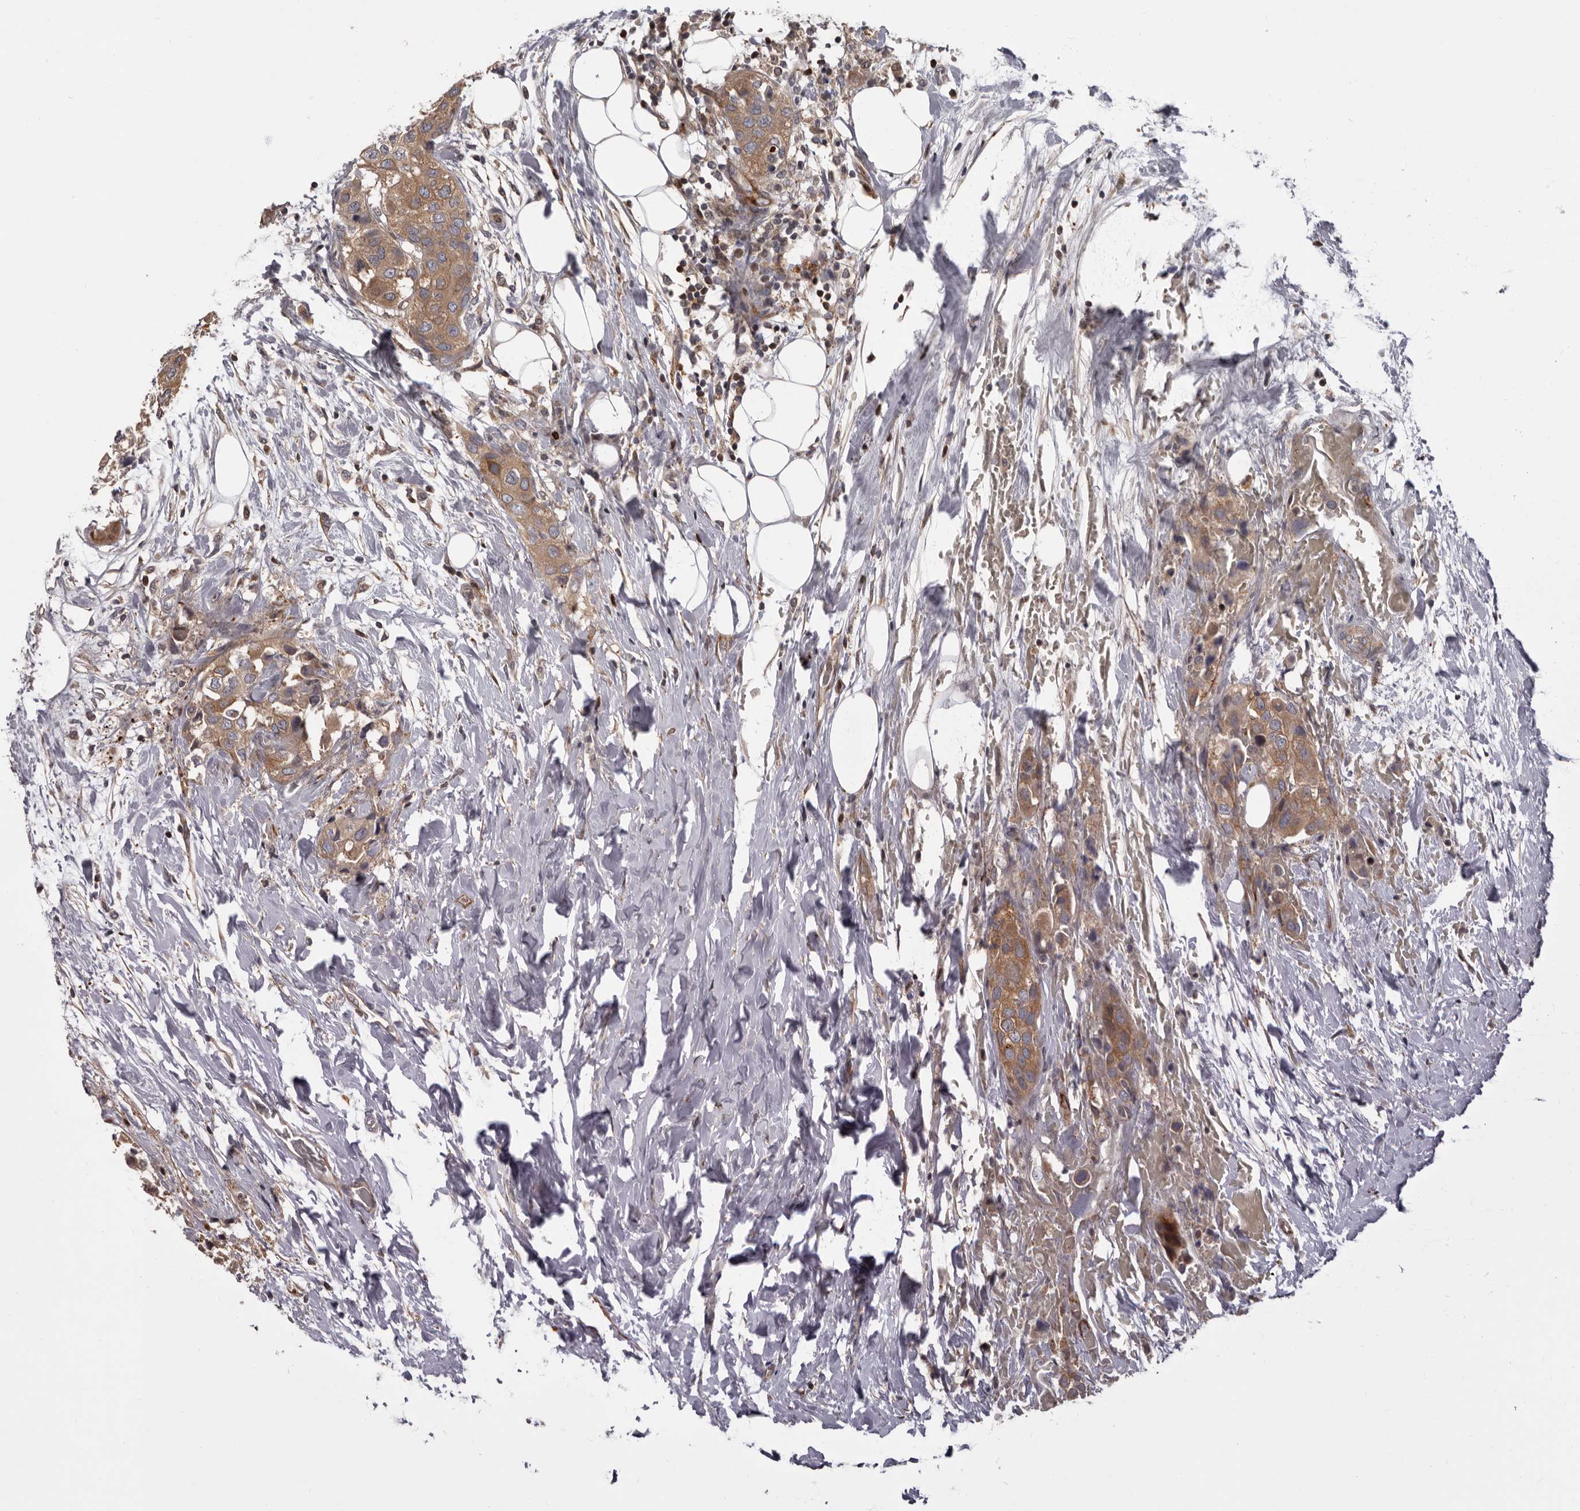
{"staining": {"intensity": "weak", "quantity": ">75%", "location": "cytoplasmic/membranous"}, "tissue": "urothelial cancer", "cell_type": "Tumor cells", "image_type": "cancer", "snomed": [{"axis": "morphology", "description": "Urothelial carcinoma, High grade"}, {"axis": "topography", "description": "Urinary bladder"}], "caption": "Urothelial carcinoma (high-grade) tissue reveals weak cytoplasmic/membranous staining in approximately >75% of tumor cells, visualized by immunohistochemistry.", "gene": "FGFR4", "patient": {"sex": "male", "age": 64}}